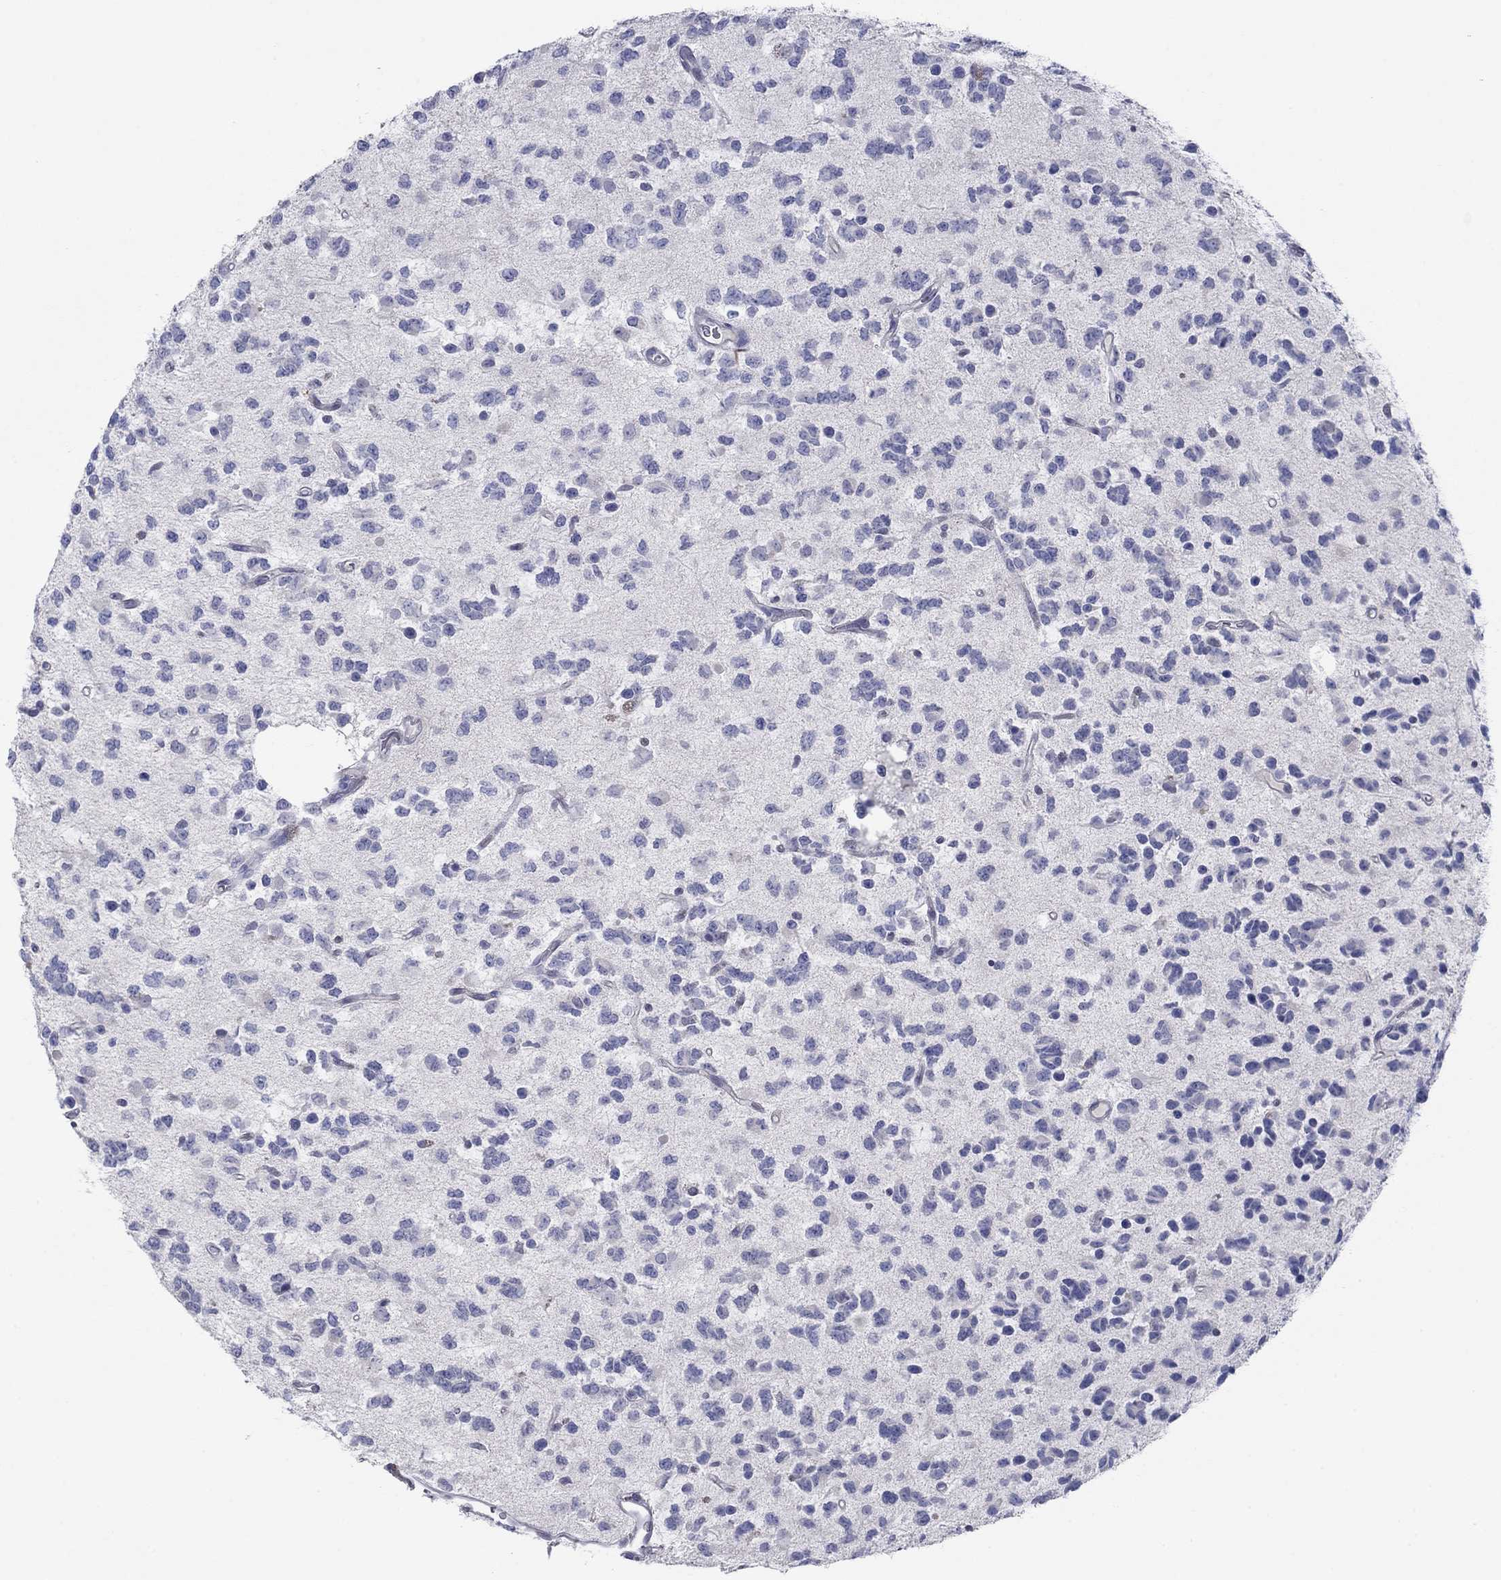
{"staining": {"intensity": "negative", "quantity": "none", "location": "none"}, "tissue": "glioma", "cell_type": "Tumor cells", "image_type": "cancer", "snomed": [{"axis": "morphology", "description": "Glioma, malignant, Low grade"}, {"axis": "topography", "description": "Brain"}], "caption": "Malignant glioma (low-grade) stained for a protein using IHC exhibits no expression tumor cells.", "gene": "PLS1", "patient": {"sex": "female", "age": 45}}